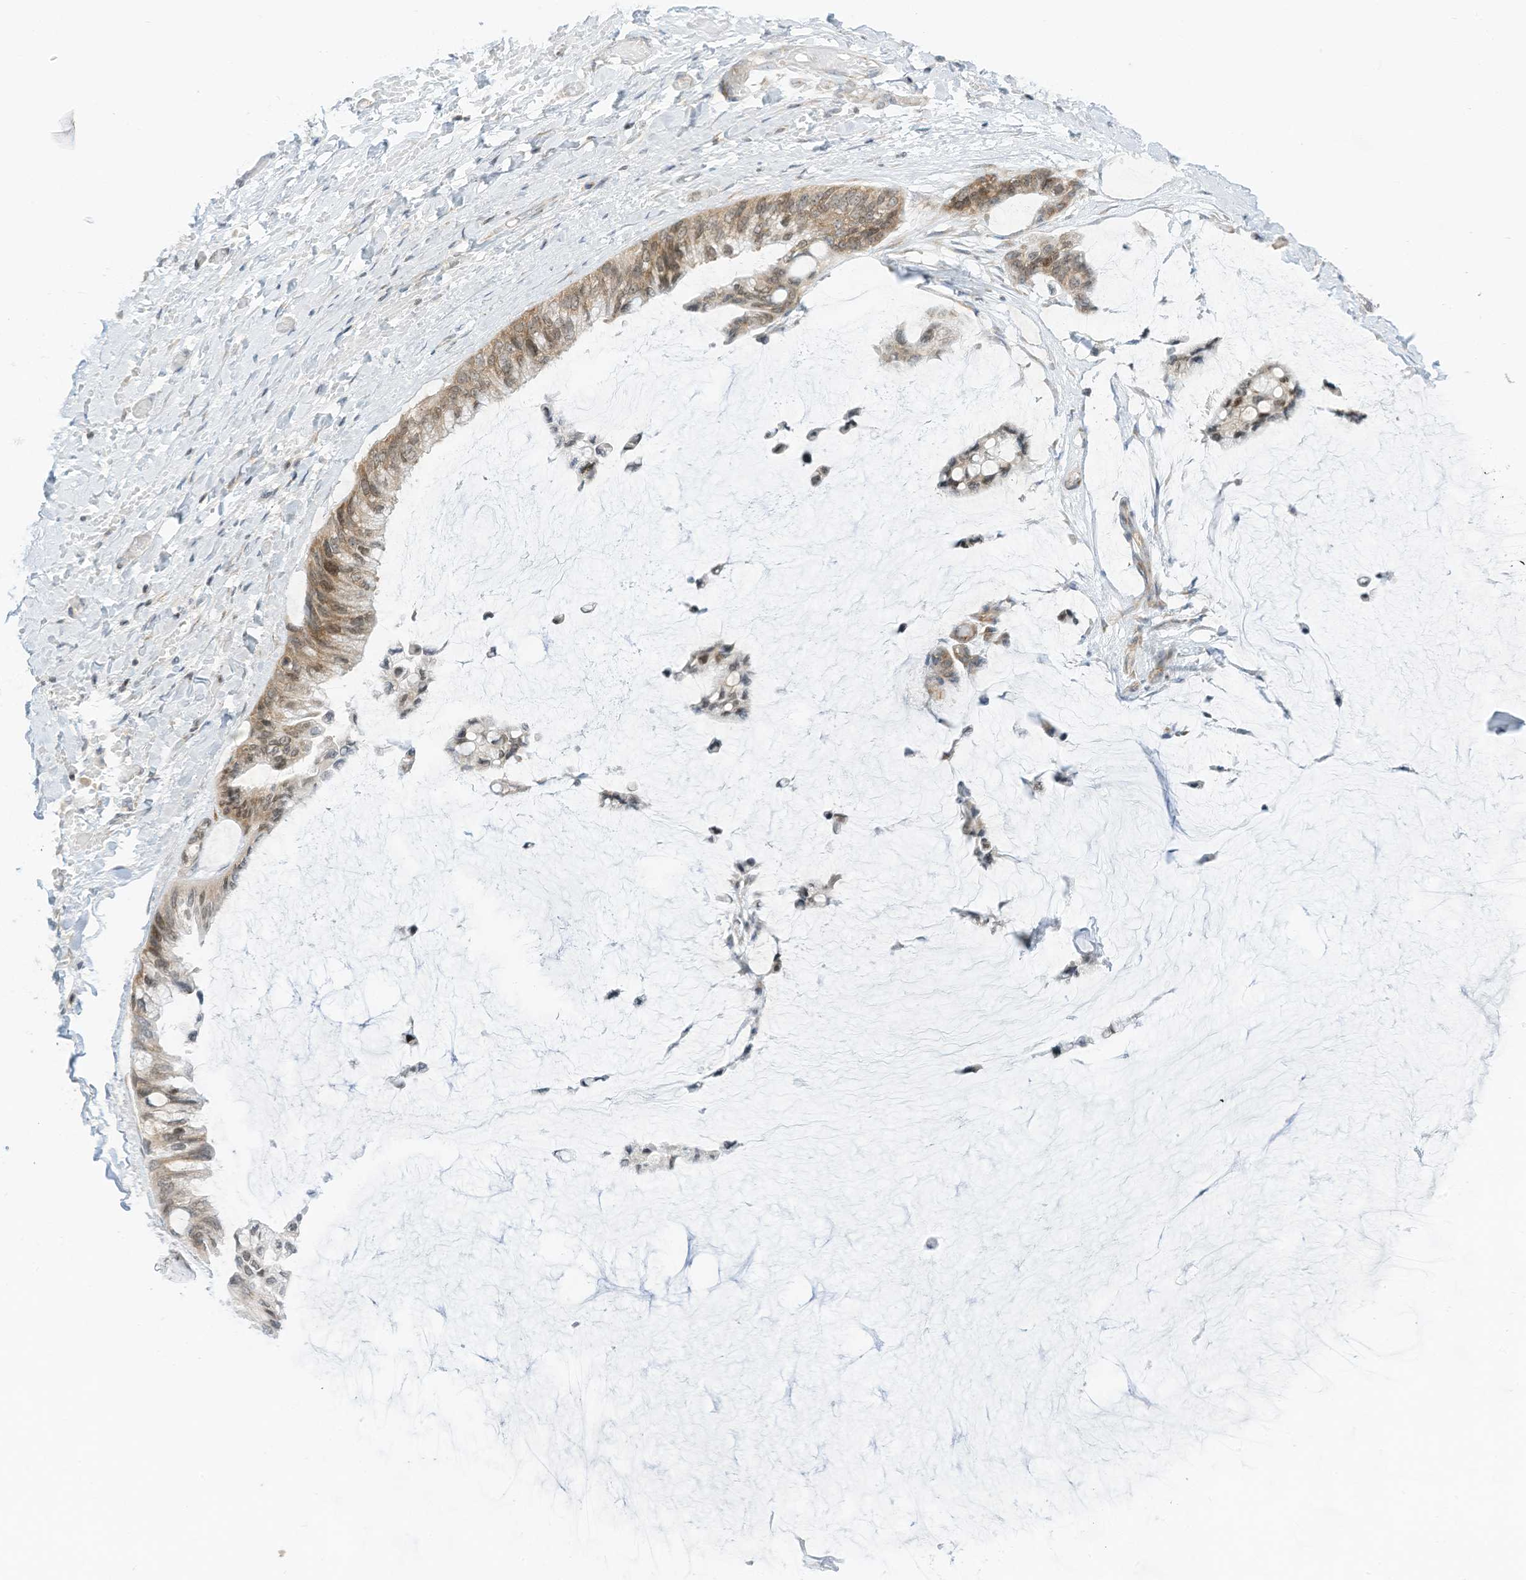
{"staining": {"intensity": "weak", "quantity": "25%-75%", "location": "cytoplasmic/membranous,nuclear"}, "tissue": "ovarian cancer", "cell_type": "Tumor cells", "image_type": "cancer", "snomed": [{"axis": "morphology", "description": "Cystadenocarcinoma, mucinous, NOS"}, {"axis": "topography", "description": "Ovary"}], "caption": "An immunohistochemistry micrograph of neoplastic tissue is shown. Protein staining in brown labels weak cytoplasmic/membranous and nuclear positivity in ovarian cancer (mucinous cystadenocarcinoma) within tumor cells.", "gene": "EDF1", "patient": {"sex": "female", "age": 39}}